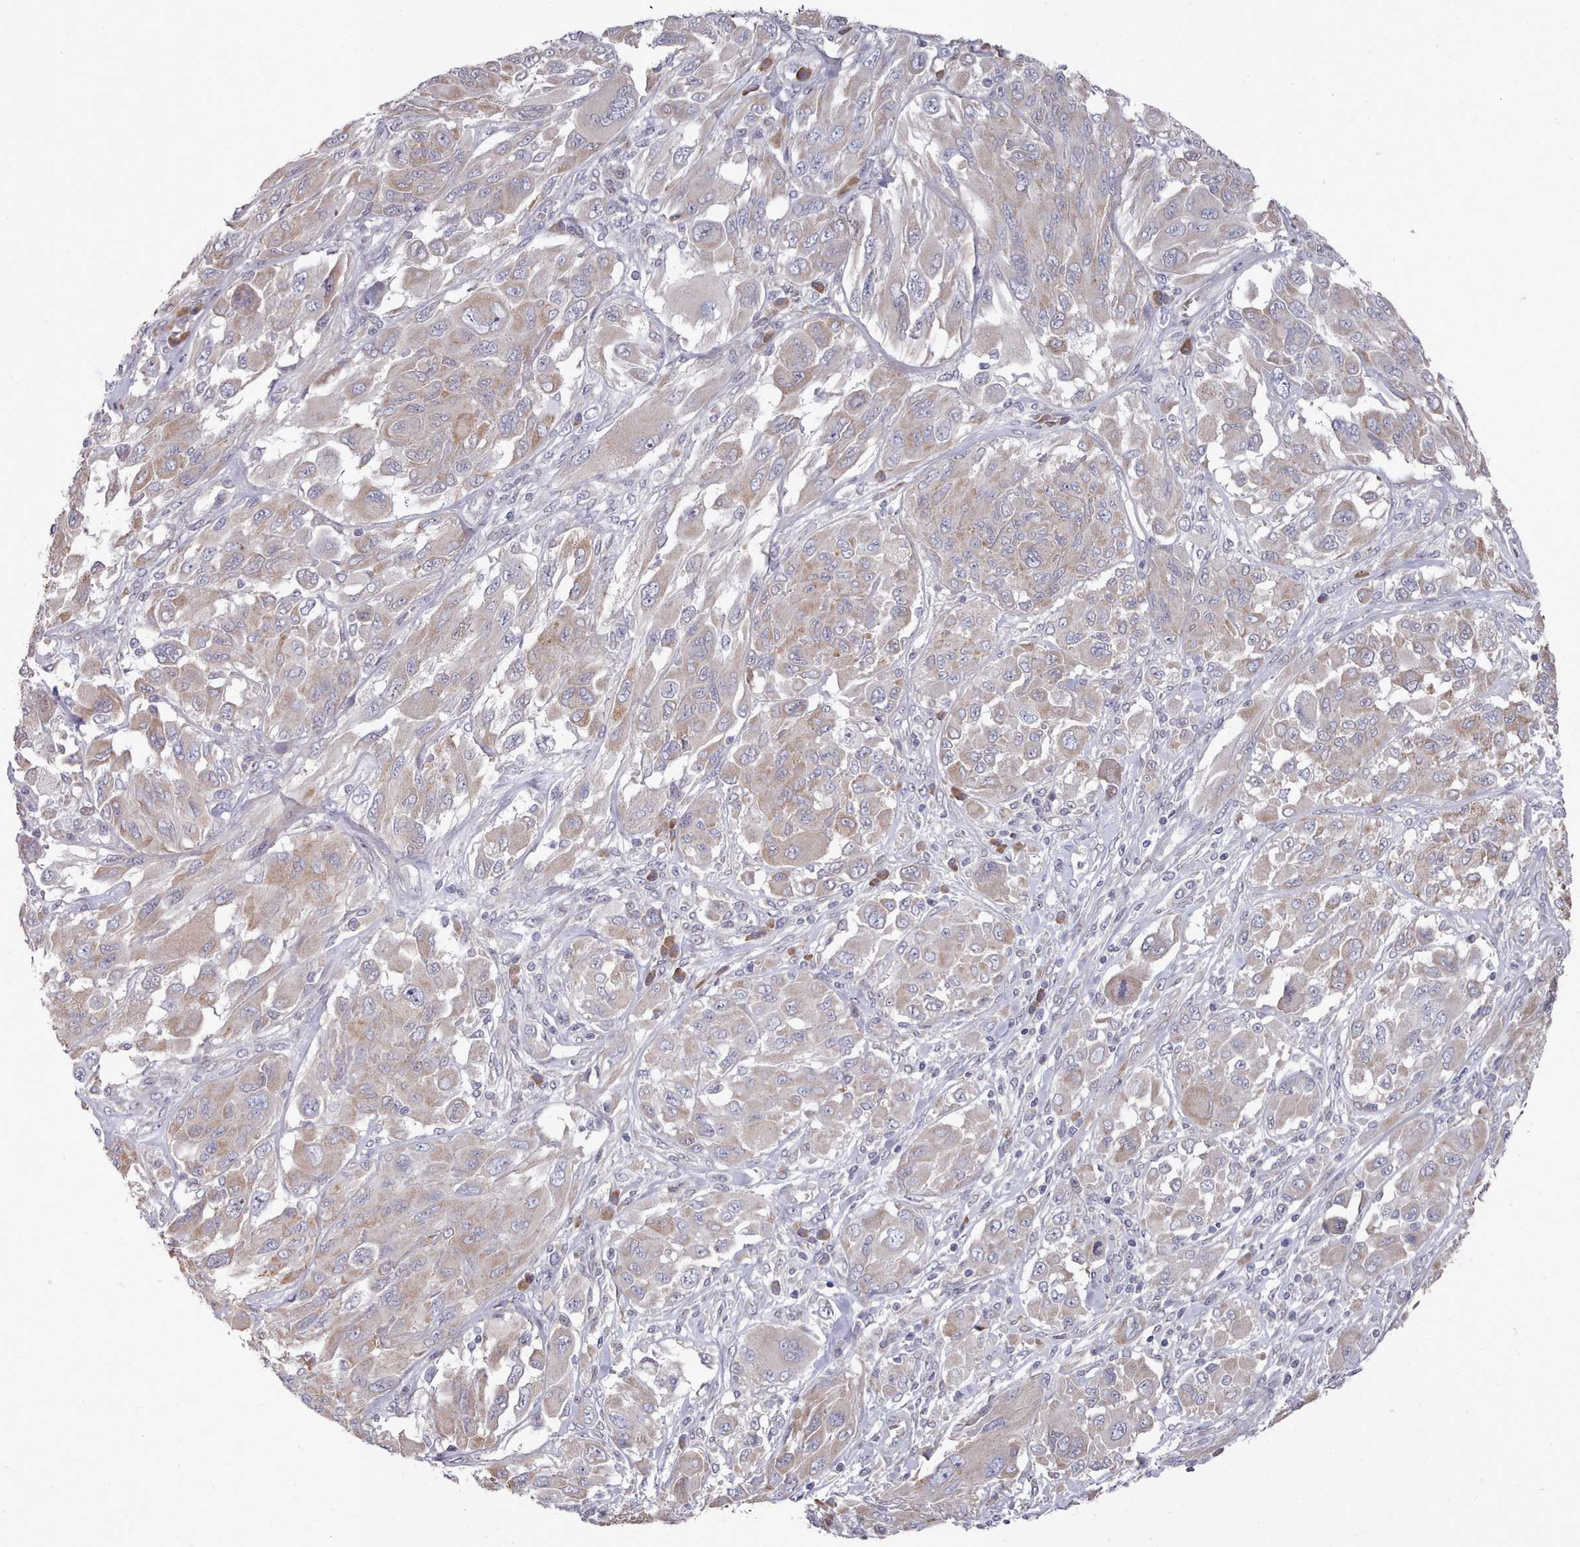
{"staining": {"intensity": "weak", "quantity": ">75%", "location": "cytoplasmic/membranous"}, "tissue": "melanoma", "cell_type": "Tumor cells", "image_type": "cancer", "snomed": [{"axis": "morphology", "description": "Malignant melanoma, NOS"}, {"axis": "topography", "description": "Skin"}], "caption": "This photomicrograph exhibits immunohistochemistry (IHC) staining of melanoma, with low weak cytoplasmic/membranous staining in approximately >75% of tumor cells.", "gene": "ACKR3", "patient": {"sex": "female", "age": 91}}